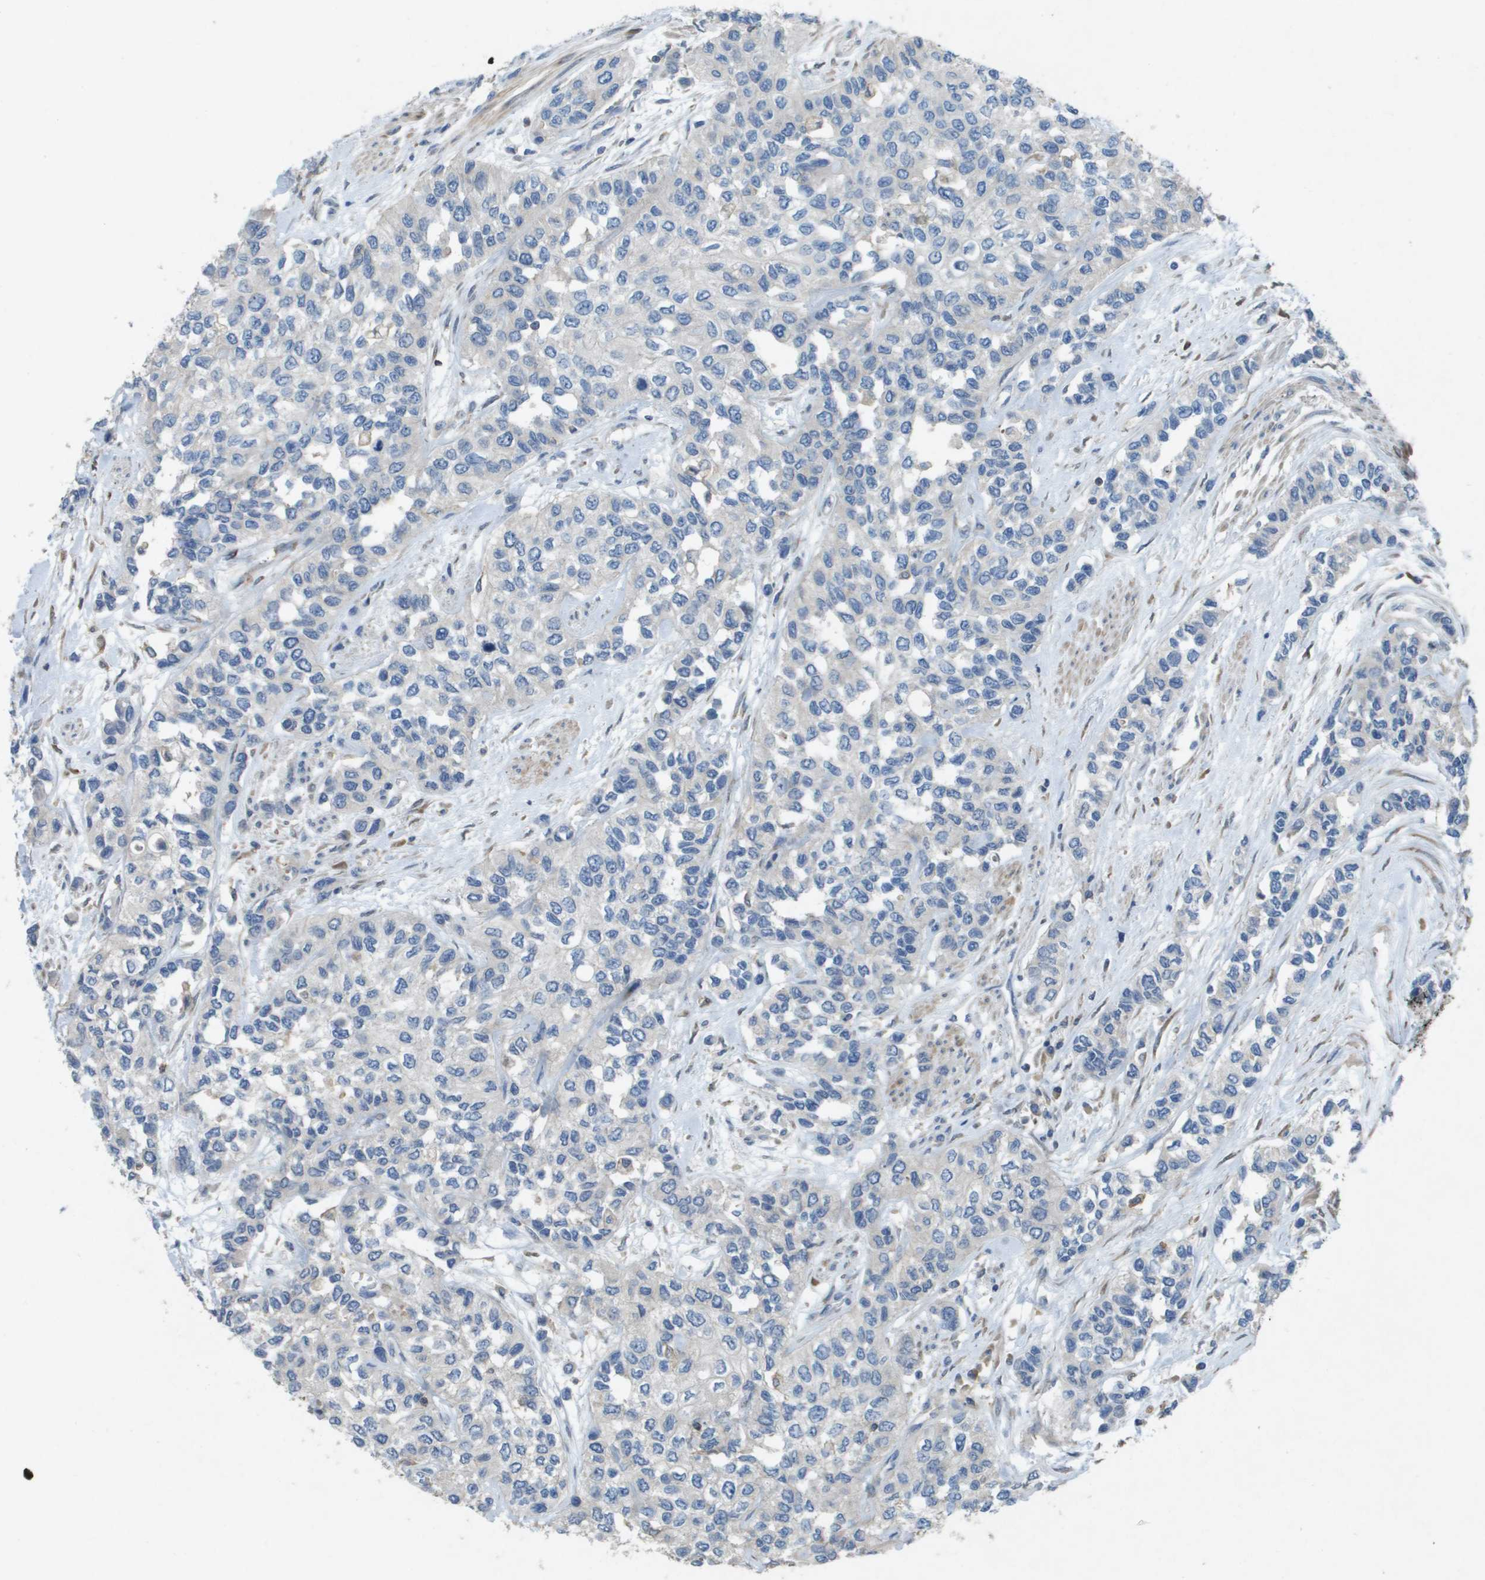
{"staining": {"intensity": "negative", "quantity": "none", "location": "none"}, "tissue": "urothelial cancer", "cell_type": "Tumor cells", "image_type": "cancer", "snomed": [{"axis": "morphology", "description": "Urothelial carcinoma, High grade"}, {"axis": "topography", "description": "Urinary bladder"}], "caption": "Tumor cells are negative for protein expression in human high-grade urothelial carcinoma.", "gene": "CLCA4", "patient": {"sex": "female", "age": 56}}